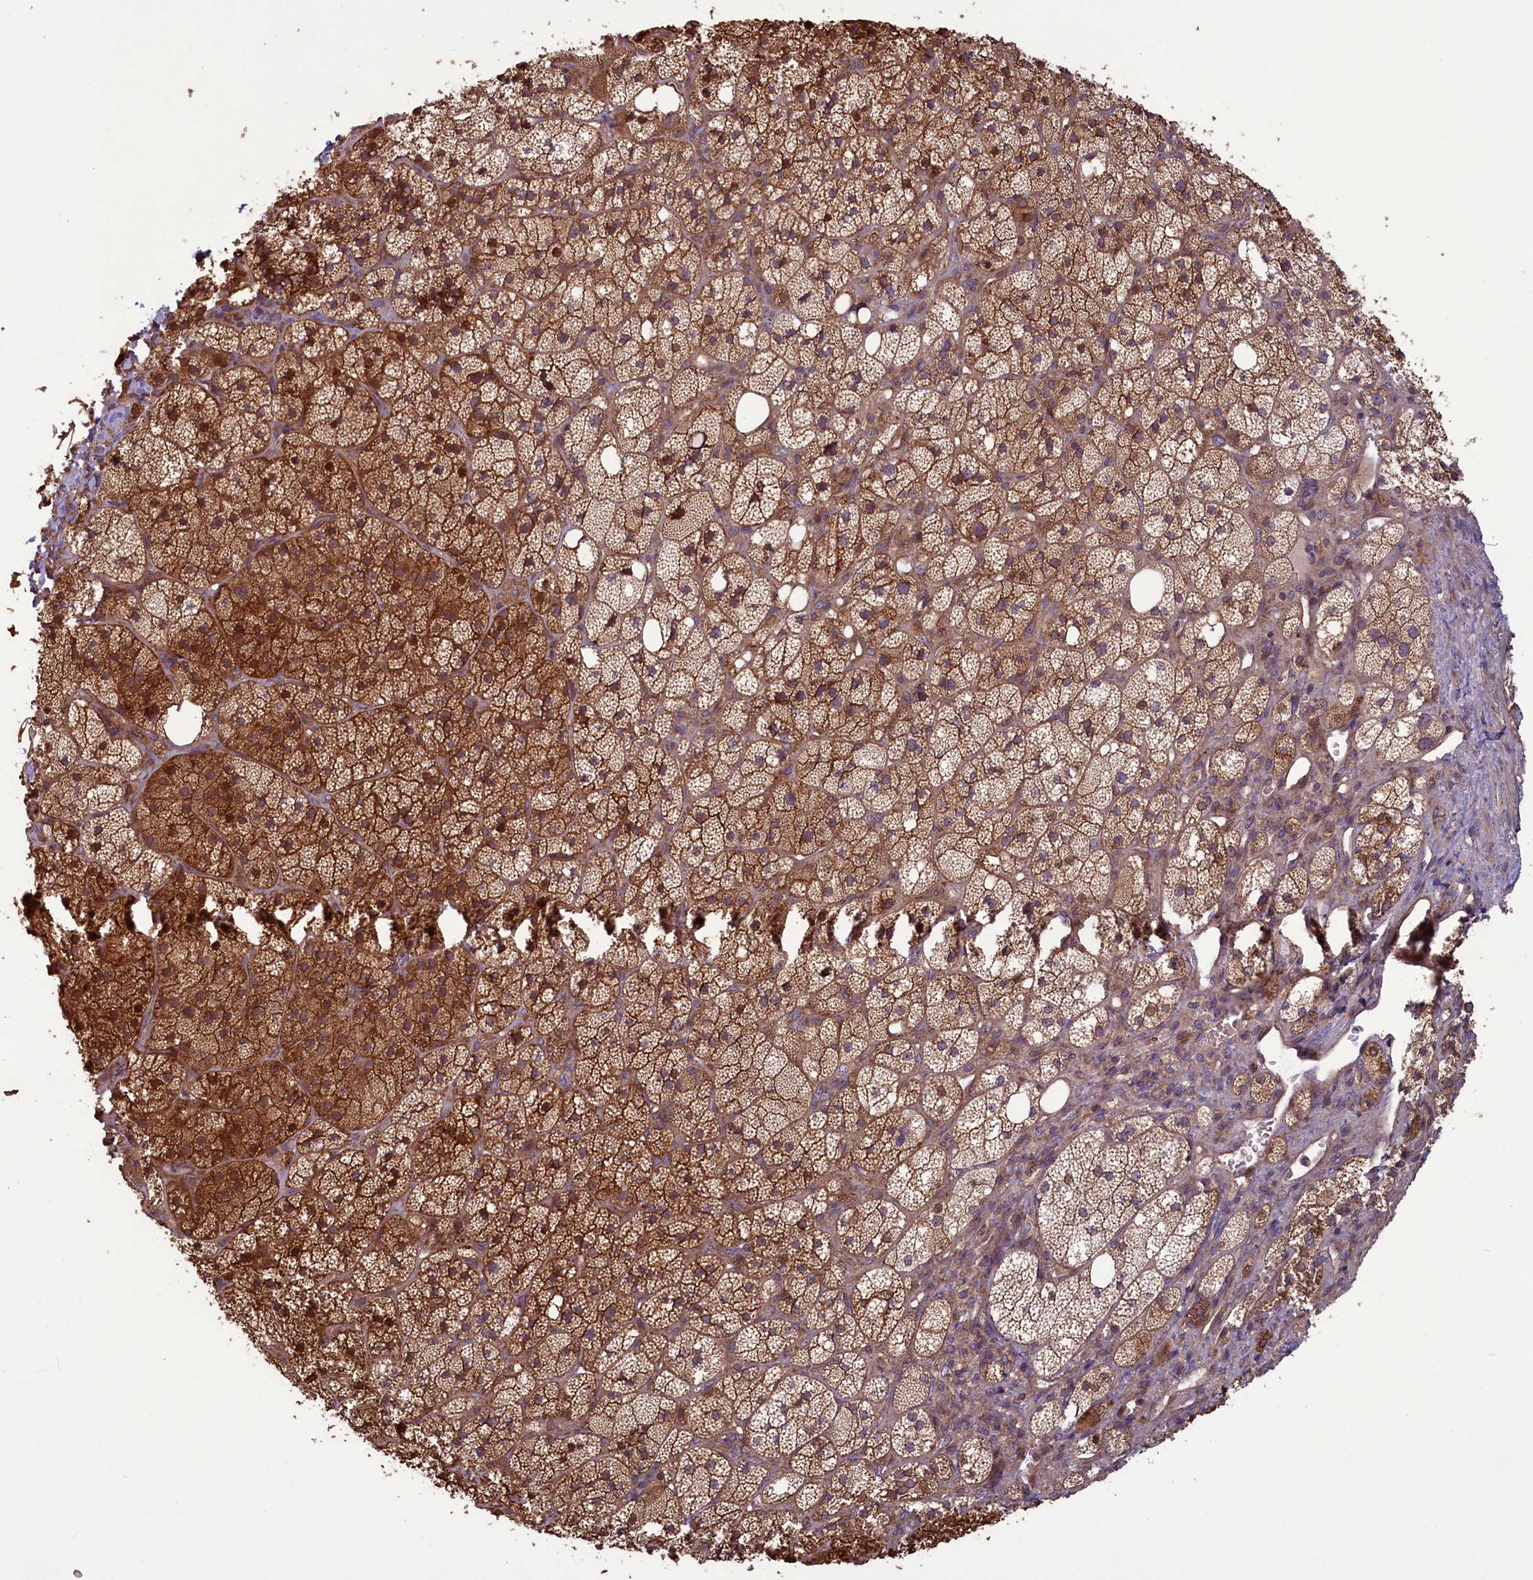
{"staining": {"intensity": "moderate", "quantity": ">75%", "location": "cytoplasmic/membranous,nuclear"}, "tissue": "adrenal gland", "cell_type": "Glandular cells", "image_type": "normal", "snomed": [{"axis": "morphology", "description": "Normal tissue, NOS"}, {"axis": "topography", "description": "Adrenal gland"}], "caption": "IHC (DAB) staining of unremarkable human adrenal gland displays moderate cytoplasmic/membranous,nuclear protein expression in about >75% of glandular cells. (DAB IHC with brightfield microscopy, high magnification).", "gene": "CIAO2B", "patient": {"sex": "male", "age": 61}}